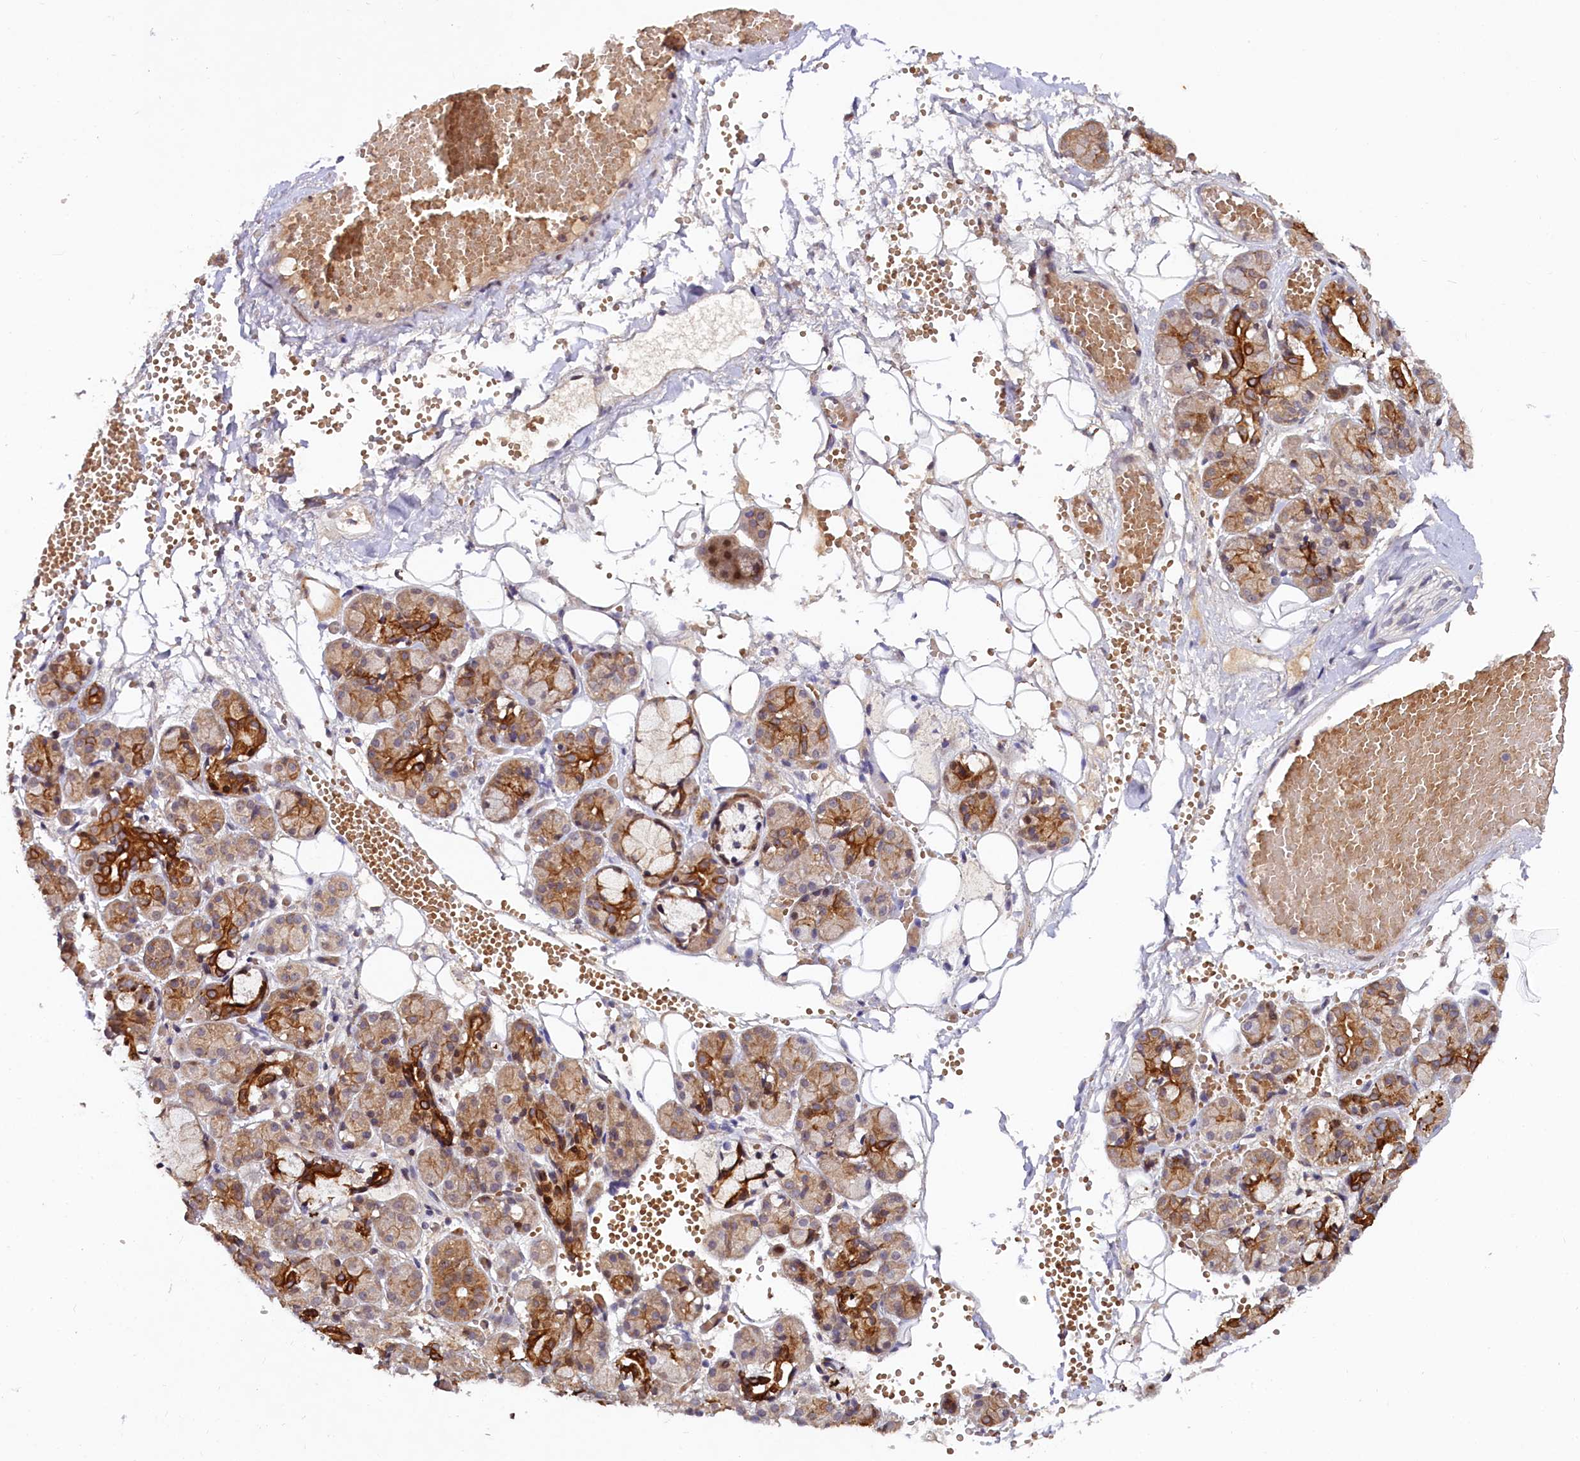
{"staining": {"intensity": "strong", "quantity": "25%-75%", "location": "cytoplasmic/membranous"}, "tissue": "salivary gland", "cell_type": "Glandular cells", "image_type": "normal", "snomed": [{"axis": "morphology", "description": "Normal tissue, NOS"}, {"axis": "topography", "description": "Salivary gland"}], "caption": "High-magnification brightfield microscopy of normal salivary gland stained with DAB (3,3'-diaminobenzidine) (brown) and counterstained with hematoxylin (blue). glandular cells exhibit strong cytoplasmic/membranous staining is present in approximately25%-75% of cells. Nuclei are stained in blue.", "gene": "N4BP2L1", "patient": {"sex": "male", "age": 63}}